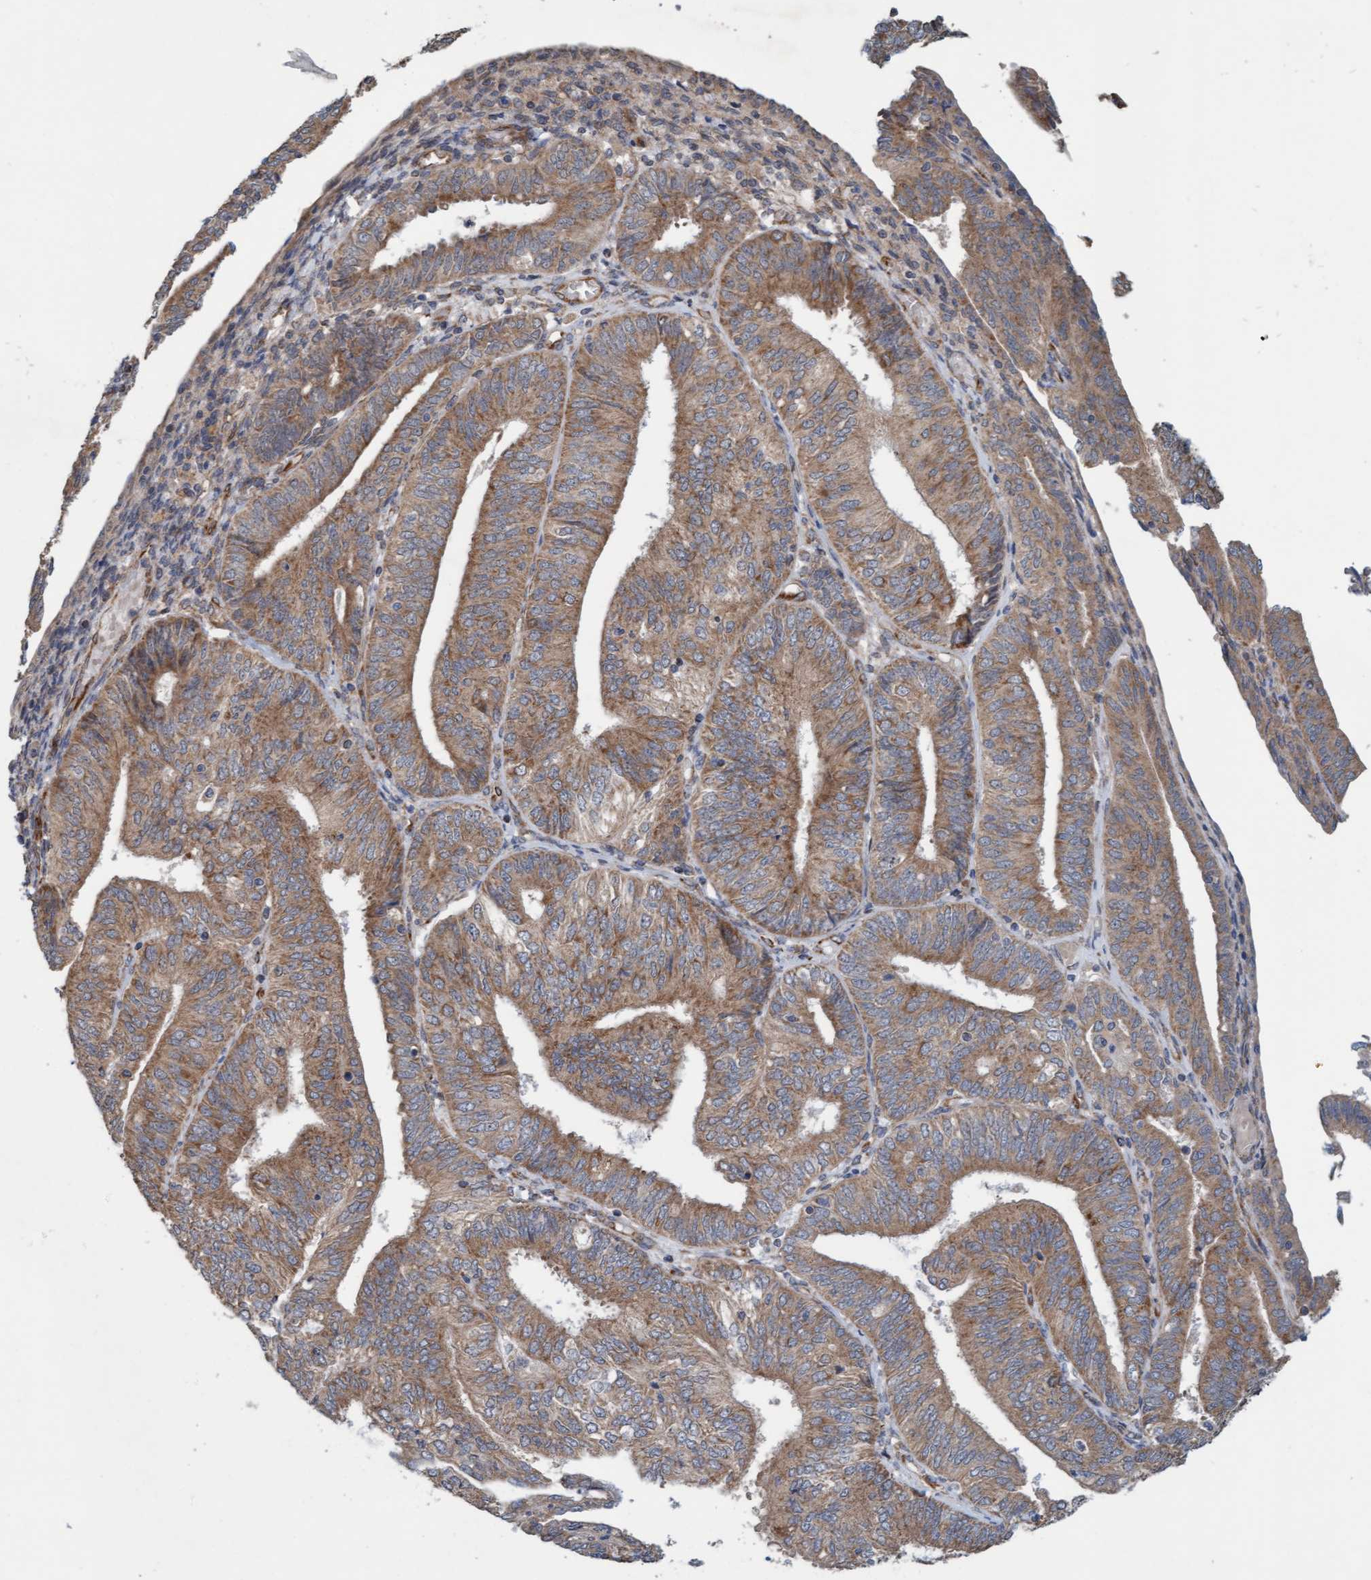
{"staining": {"intensity": "moderate", "quantity": ">75%", "location": "cytoplasmic/membranous"}, "tissue": "endometrial cancer", "cell_type": "Tumor cells", "image_type": "cancer", "snomed": [{"axis": "morphology", "description": "Adenocarcinoma, NOS"}, {"axis": "topography", "description": "Endometrium"}], "caption": "There is medium levels of moderate cytoplasmic/membranous expression in tumor cells of endometrial adenocarcinoma, as demonstrated by immunohistochemical staining (brown color).", "gene": "ZNF566", "patient": {"sex": "female", "age": 58}}